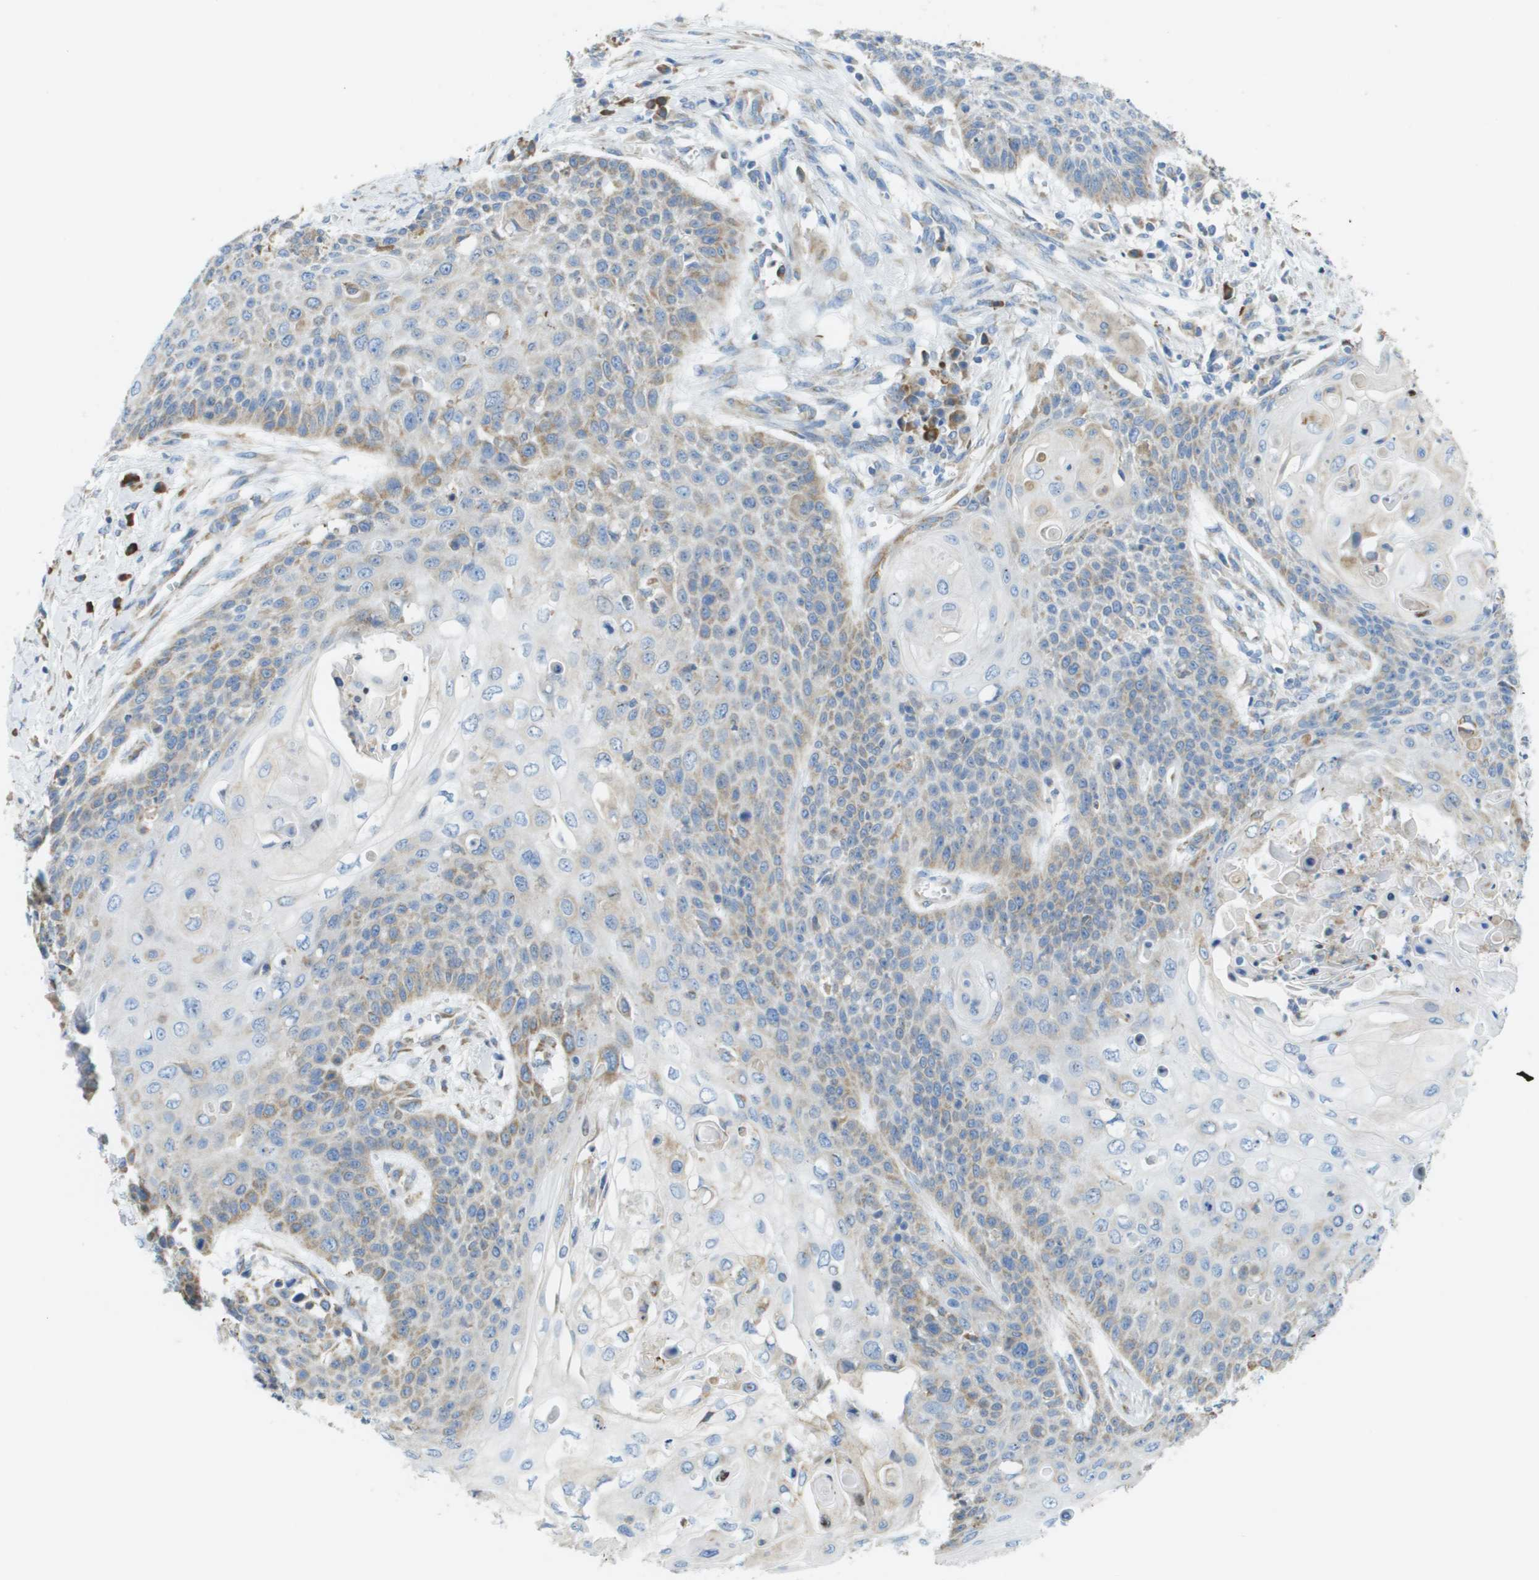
{"staining": {"intensity": "weak", "quantity": "25%-75%", "location": "cytoplasmic/membranous"}, "tissue": "cervical cancer", "cell_type": "Tumor cells", "image_type": "cancer", "snomed": [{"axis": "morphology", "description": "Squamous cell carcinoma, NOS"}, {"axis": "topography", "description": "Cervix"}], "caption": "Protein positivity by immunohistochemistry (IHC) shows weak cytoplasmic/membranous positivity in approximately 25%-75% of tumor cells in cervical squamous cell carcinoma.", "gene": "SDR42E1", "patient": {"sex": "female", "age": 39}}